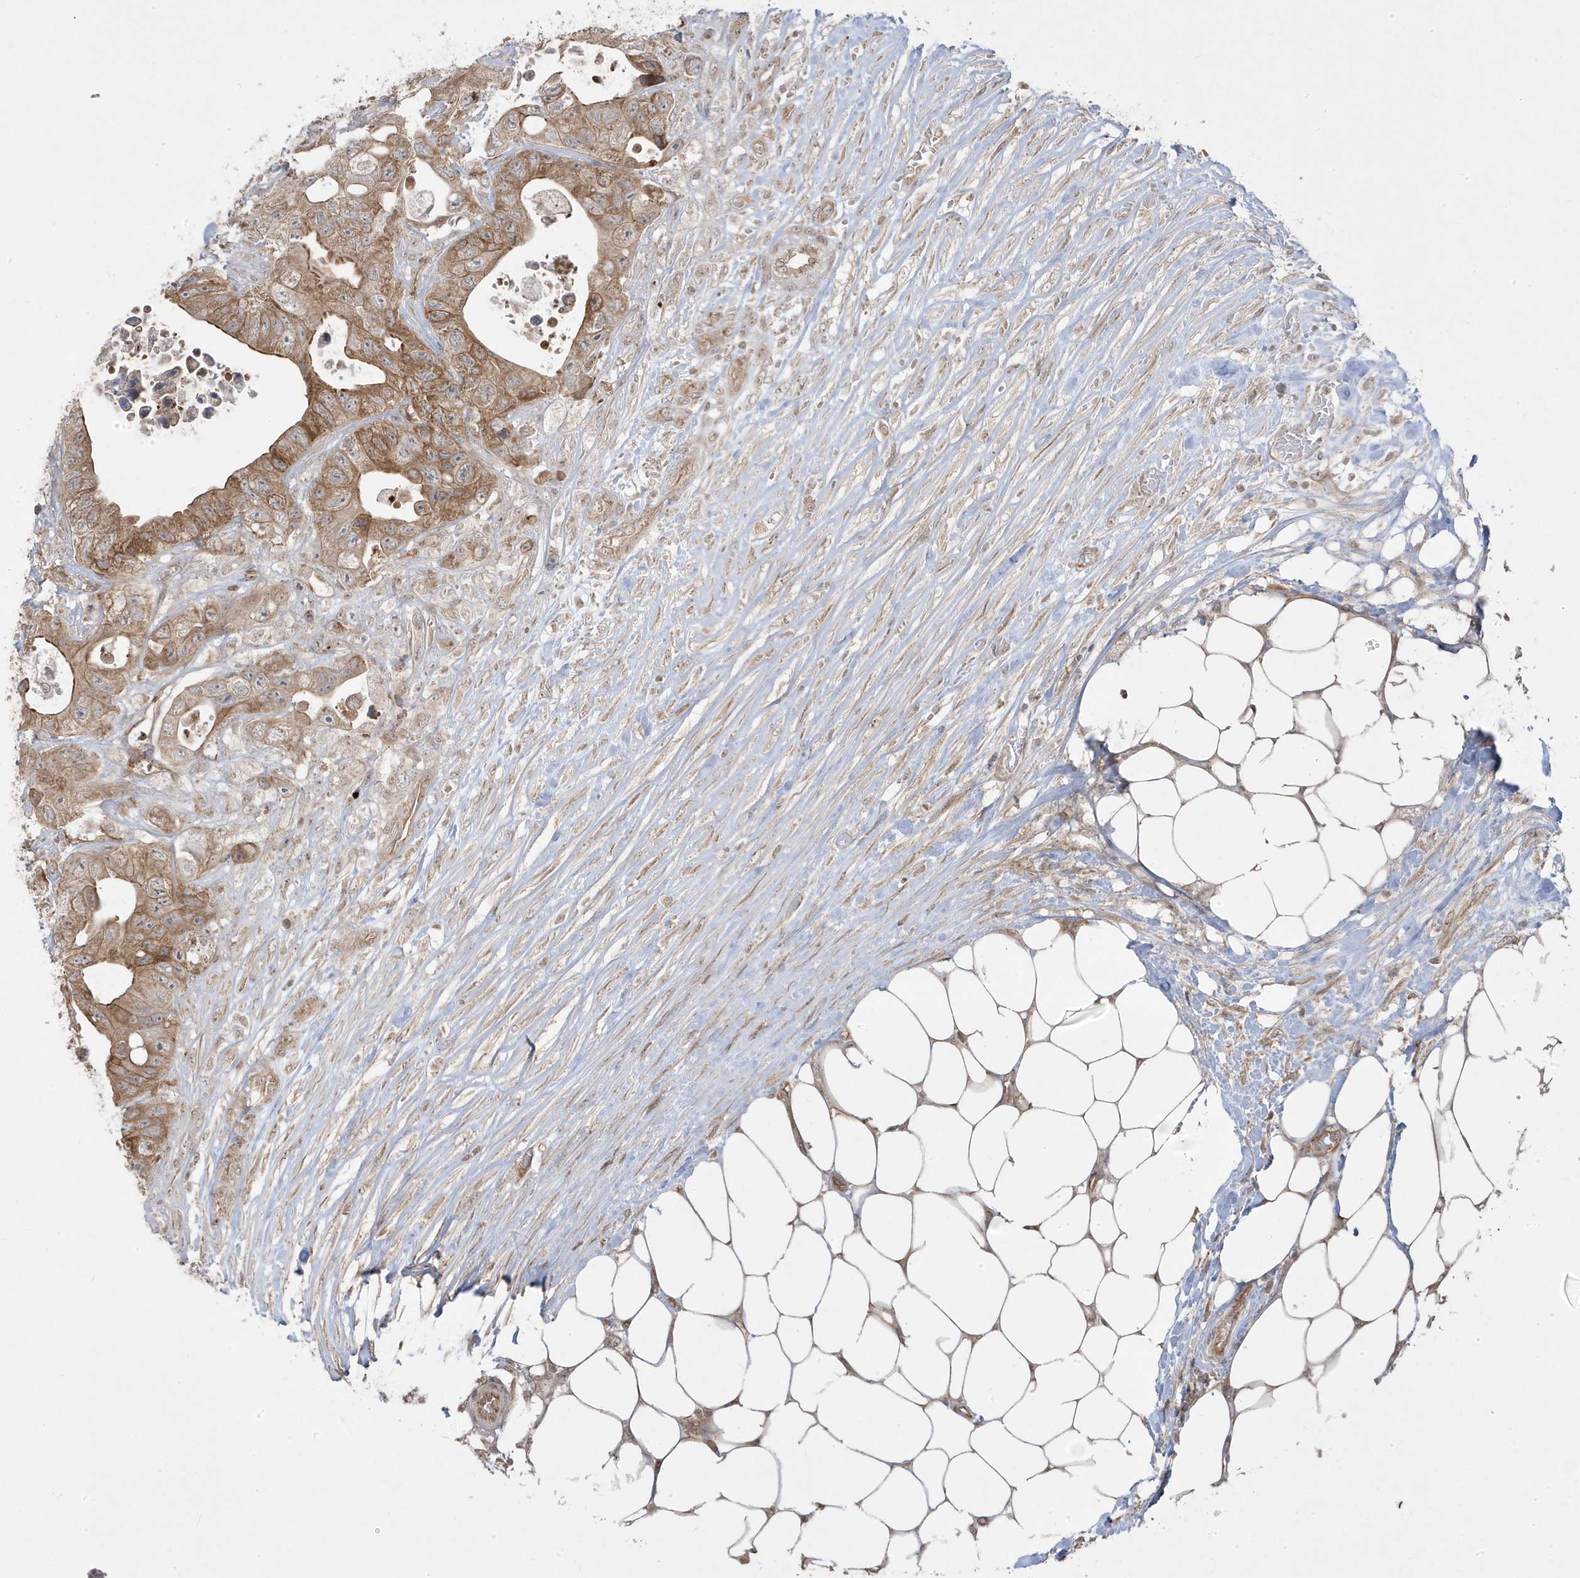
{"staining": {"intensity": "moderate", "quantity": ">75%", "location": "cytoplasmic/membranous"}, "tissue": "colorectal cancer", "cell_type": "Tumor cells", "image_type": "cancer", "snomed": [{"axis": "morphology", "description": "Adenocarcinoma, NOS"}, {"axis": "topography", "description": "Colon"}], "caption": "Protein staining of colorectal cancer tissue shows moderate cytoplasmic/membranous positivity in approximately >75% of tumor cells.", "gene": "DNAJC12", "patient": {"sex": "female", "age": 46}}